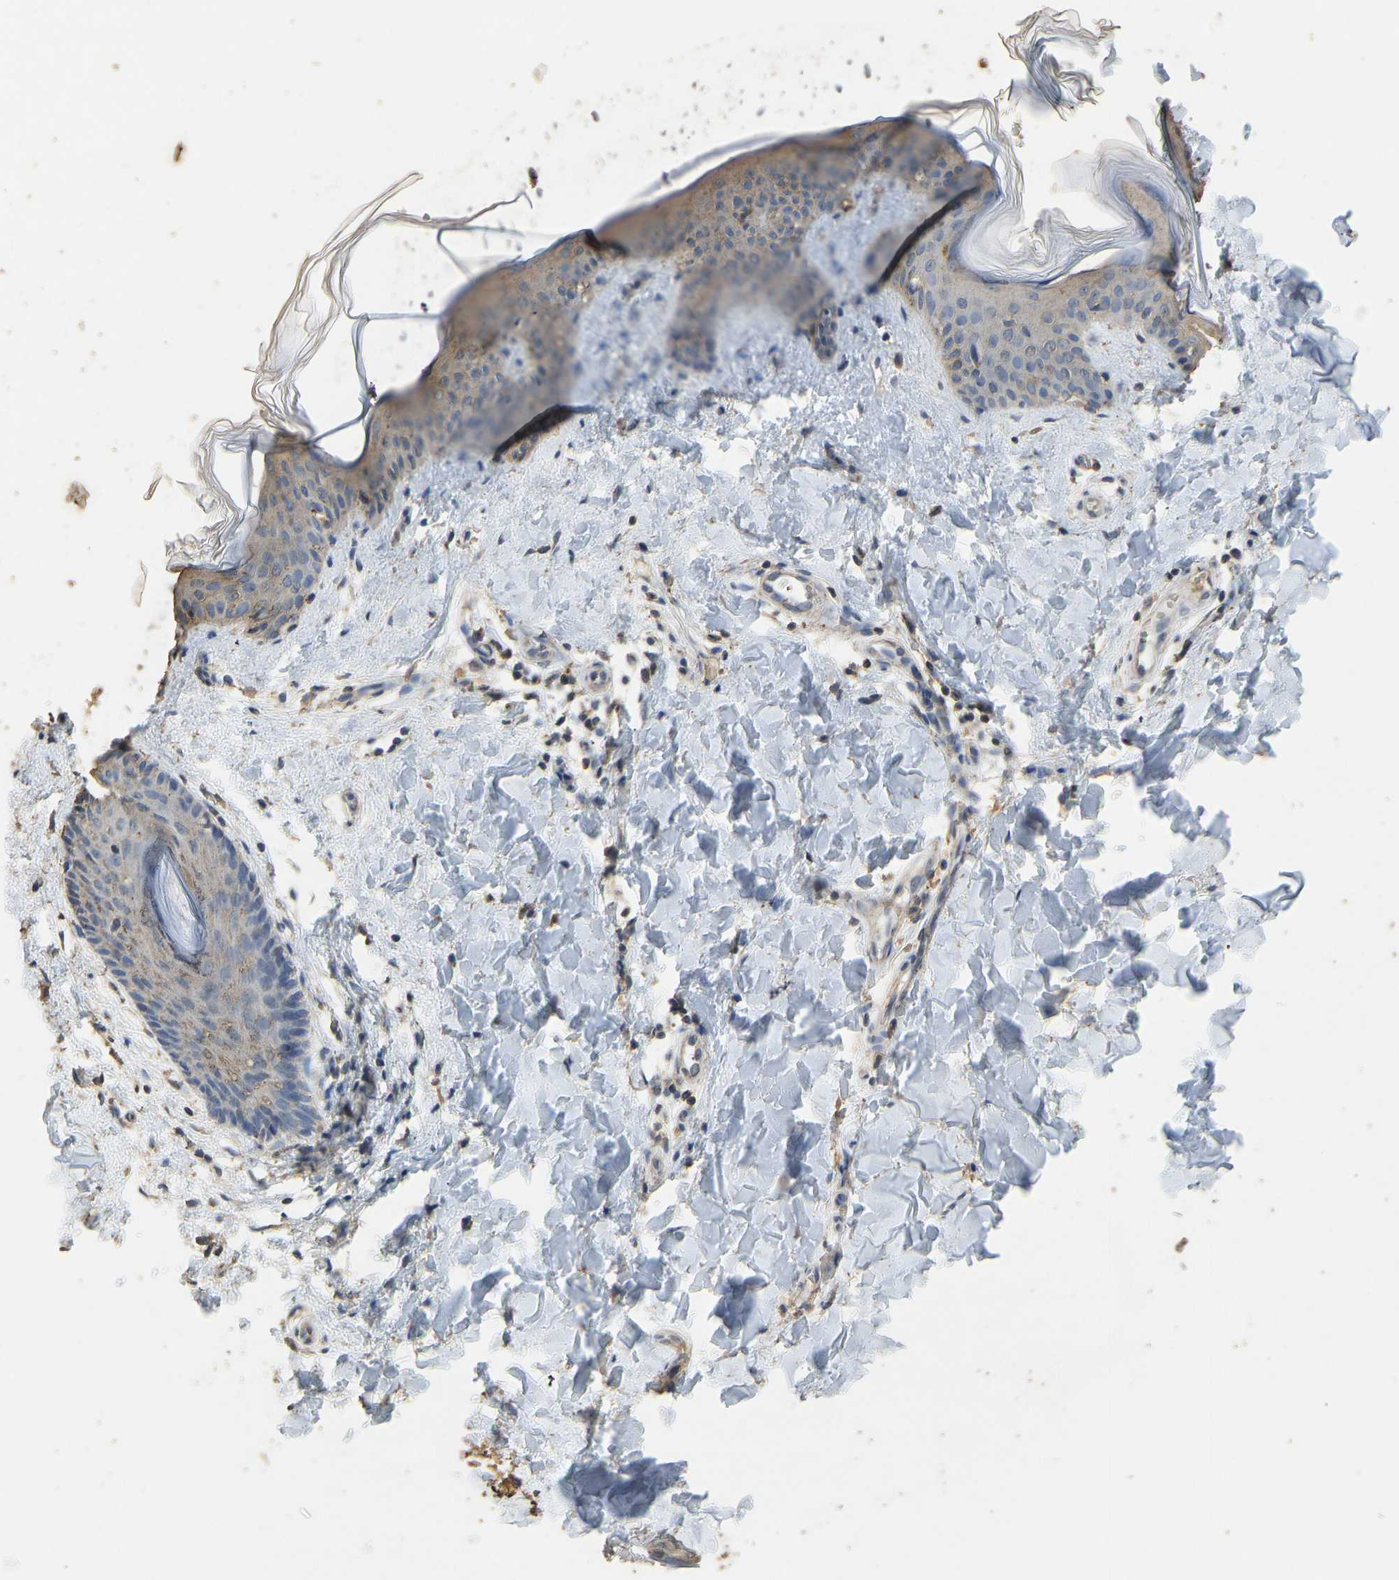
{"staining": {"intensity": "weak", "quantity": ">75%", "location": "cytoplasmic/membranous"}, "tissue": "skin", "cell_type": "Fibroblasts", "image_type": "normal", "snomed": [{"axis": "morphology", "description": "Normal tissue, NOS"}, {"axis": "topography", "description": "Skin"}], "caption": "Protein analysis of unremarkable skin shows weak cytoplasmic/membranous positivity in about >75% of fibroblasts.", "gene": "CIDEC", "patient": {"sex": "female", "age": 17}}